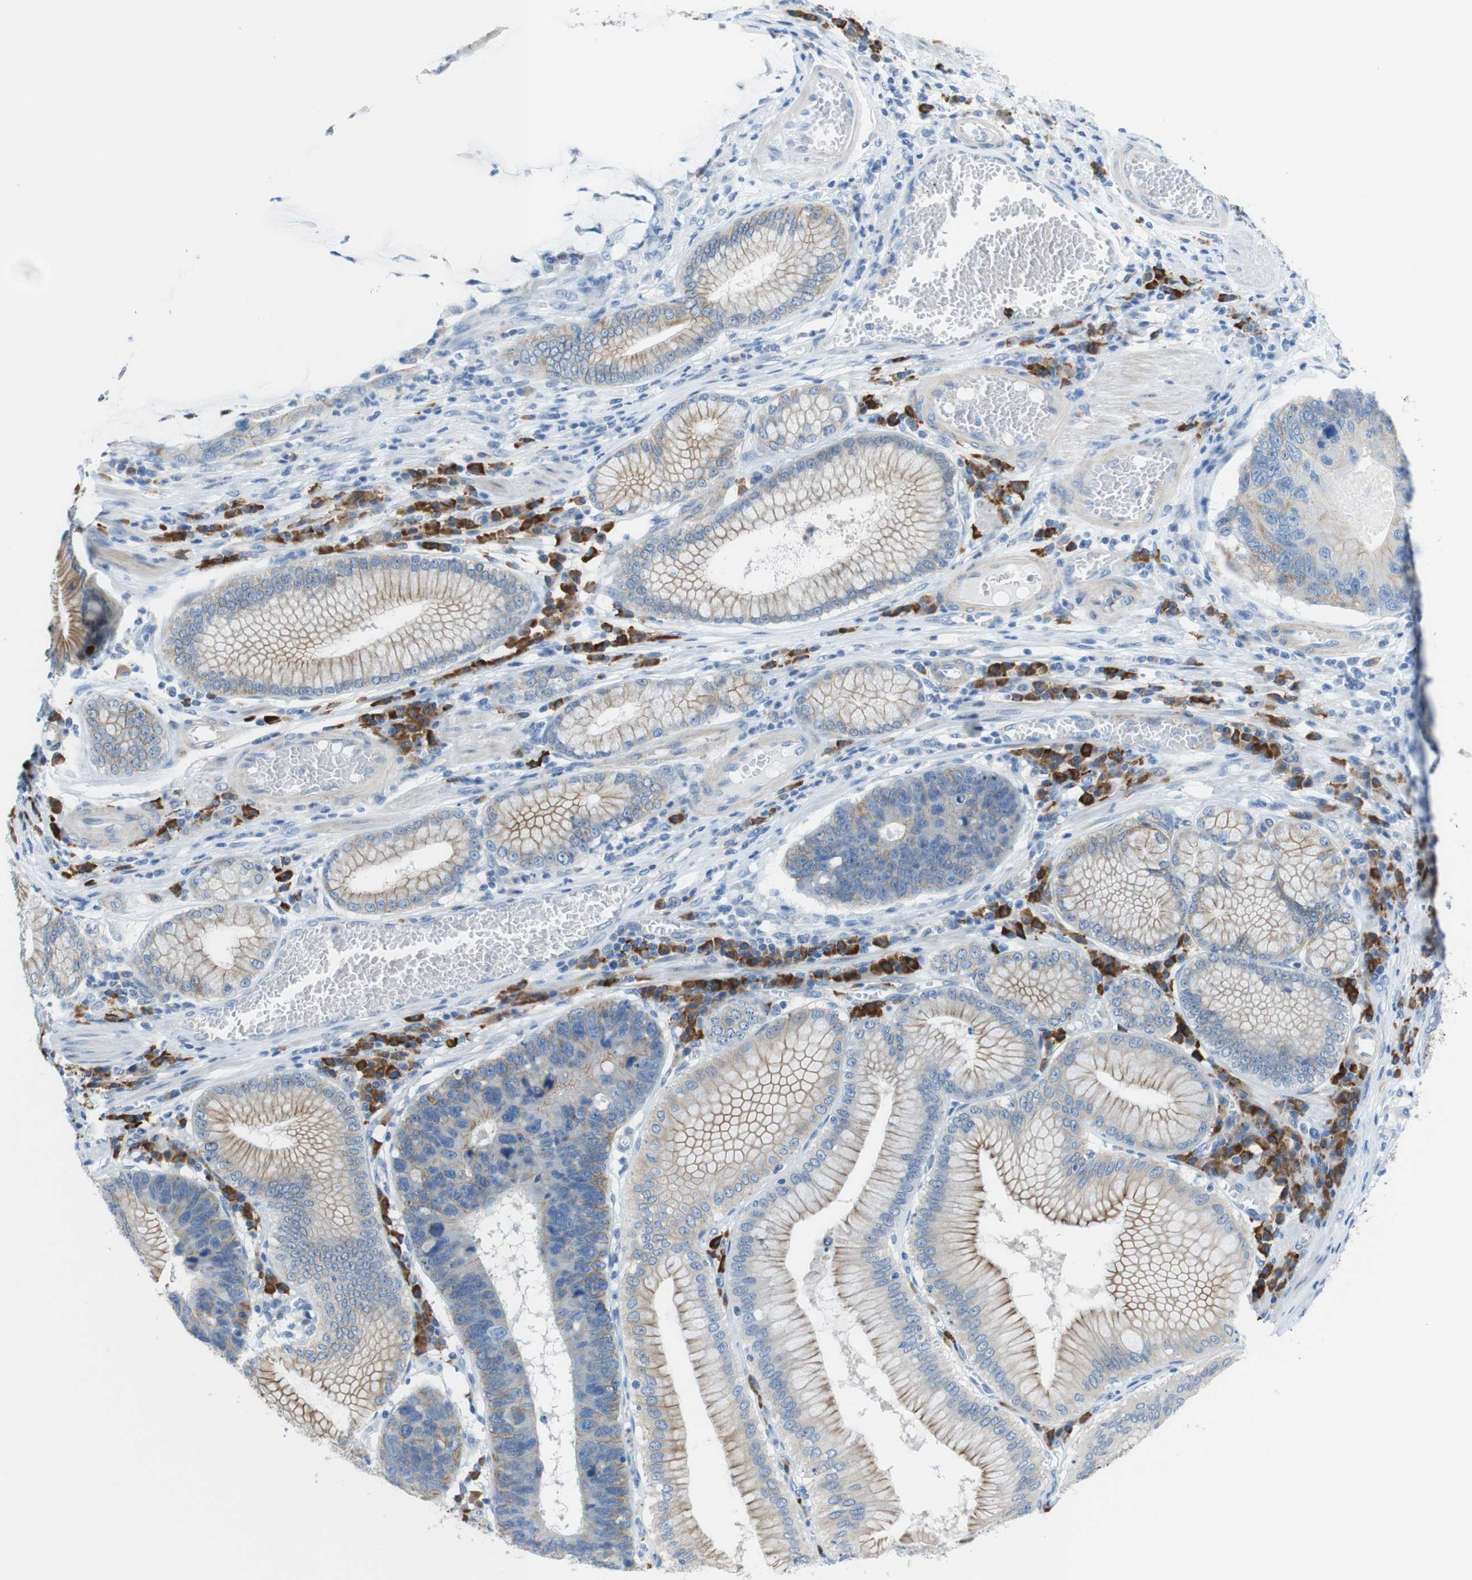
{"staining": {"intensity": "moderate", "quantity": "25%-75%", "location": "cytoplasmic/membranous"}, "tissue": "stomach cancer", "cell_type": "Tumor cells", "image_type": "cancer", "snomed": [{"axis": "morphology", "description": "Adenocarcinoma, NOS"}, {"axis": "topography", "description": "Stomach"}], "caption": "Stomach cancer (adenocarcinoma) was stained to show a protein in brown. There is medium levels of moderate cytoplasmic/membranous expression in about 25%-75% of tumor cells.", "gene": "CLMN", "patient": {"sex": "male", "age": 59}}